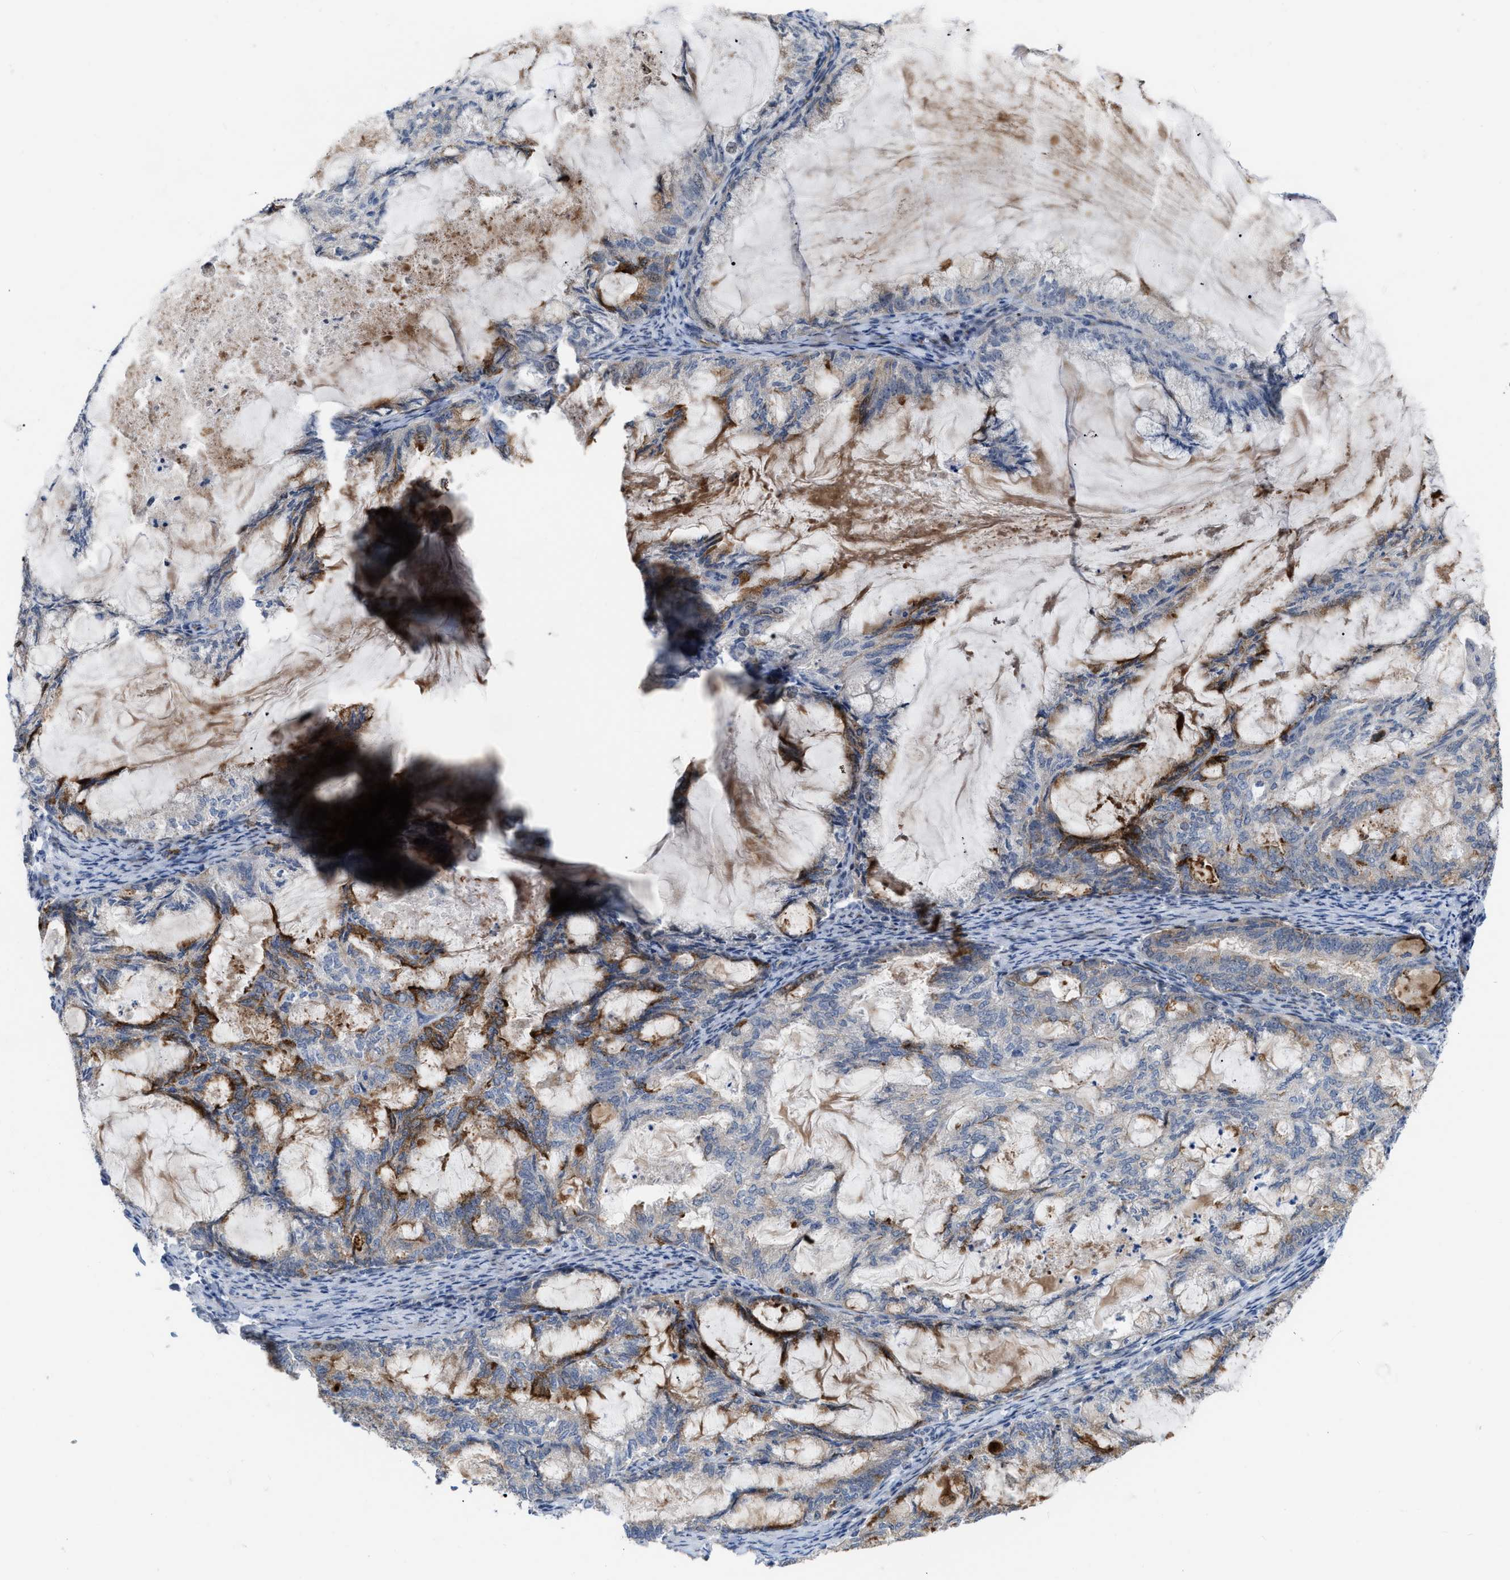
{"staining": {"intensity": "moderate", "quantity": "<25%", "location": "cytoplasmic/membranous"}, "tissue": "endometrial cancer", "cell_type": "Tumor cells", "image_type": "cancer", "snomed": [{"axis": "morphology", "description": "Adenocarcinoma, NOS"}, {"axis": "topography", "description": "Endometrium"}], "caption": "Tumor cells exhibit moderate cytoplasmic/membranous staining in approximately <25% of cells in endometrial cancer (adenocarcinoma).", "gene": "POLR1F", "patient": {"sex": "female", "age": 86}}